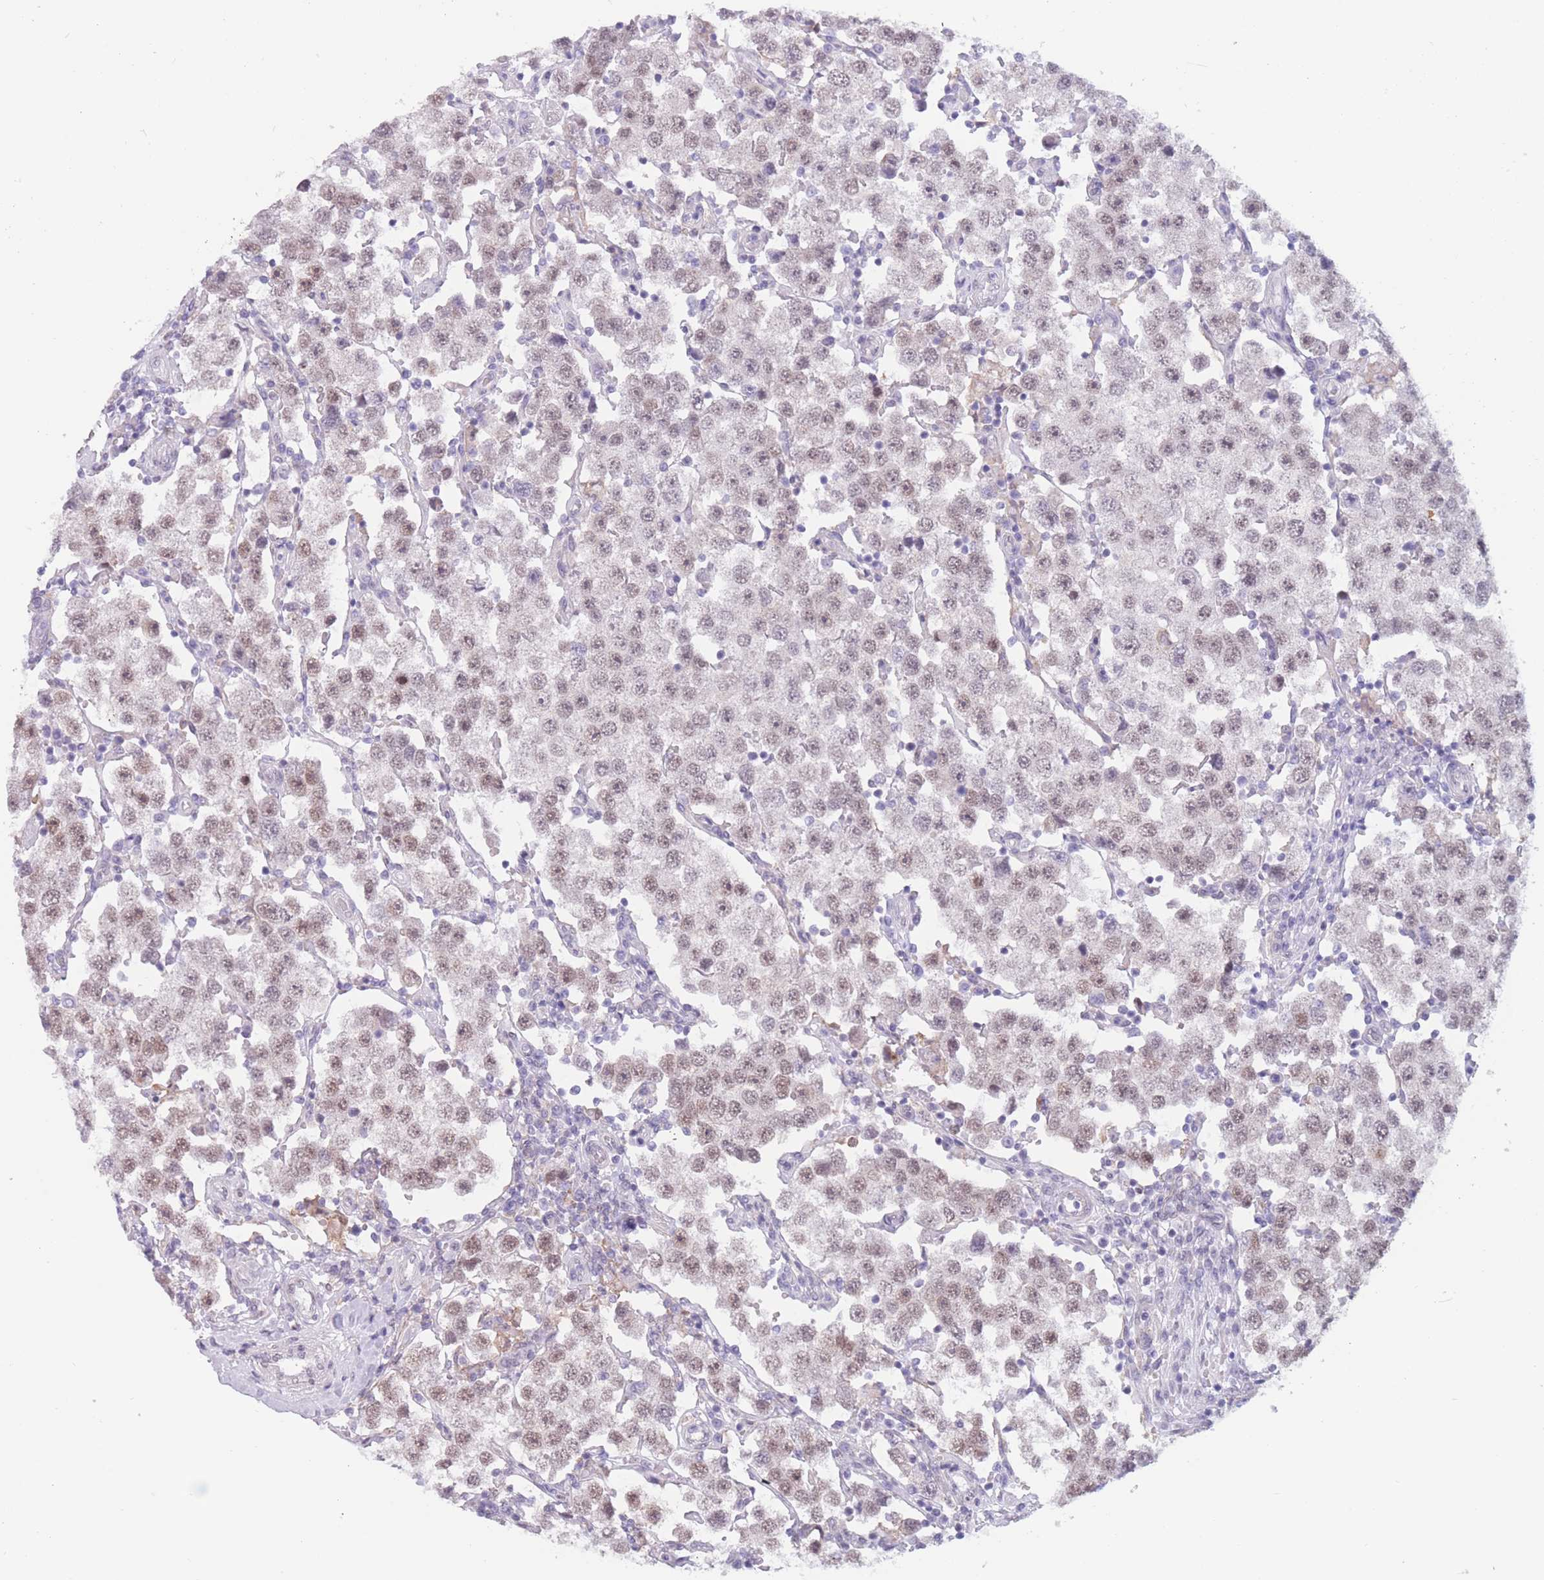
{"staining": {"intensity": "weak", "quantity": ">75%", "location": "nuclear"}, "tissue": "testis cancer", "cell_type": "Tumor cells", "image_type": "cancer", "snomed": [{"axis": "morphology", "description": "Seminoma, NOS"}, {"axis": "topography", "description": "Testis"}], "caption": "IHC staining of testis cancer (seminoma), which demonstrates low levels of weak nuclear expression in about >75% of tumor cells indicating weak nuclear protein positivity. The staining was performed using DAB (brown) for protein detection and nuclei were counterstained in hematoxylin (blue).", "gene": "PODXL", "patient": {"sex": "male", "age": 37}}